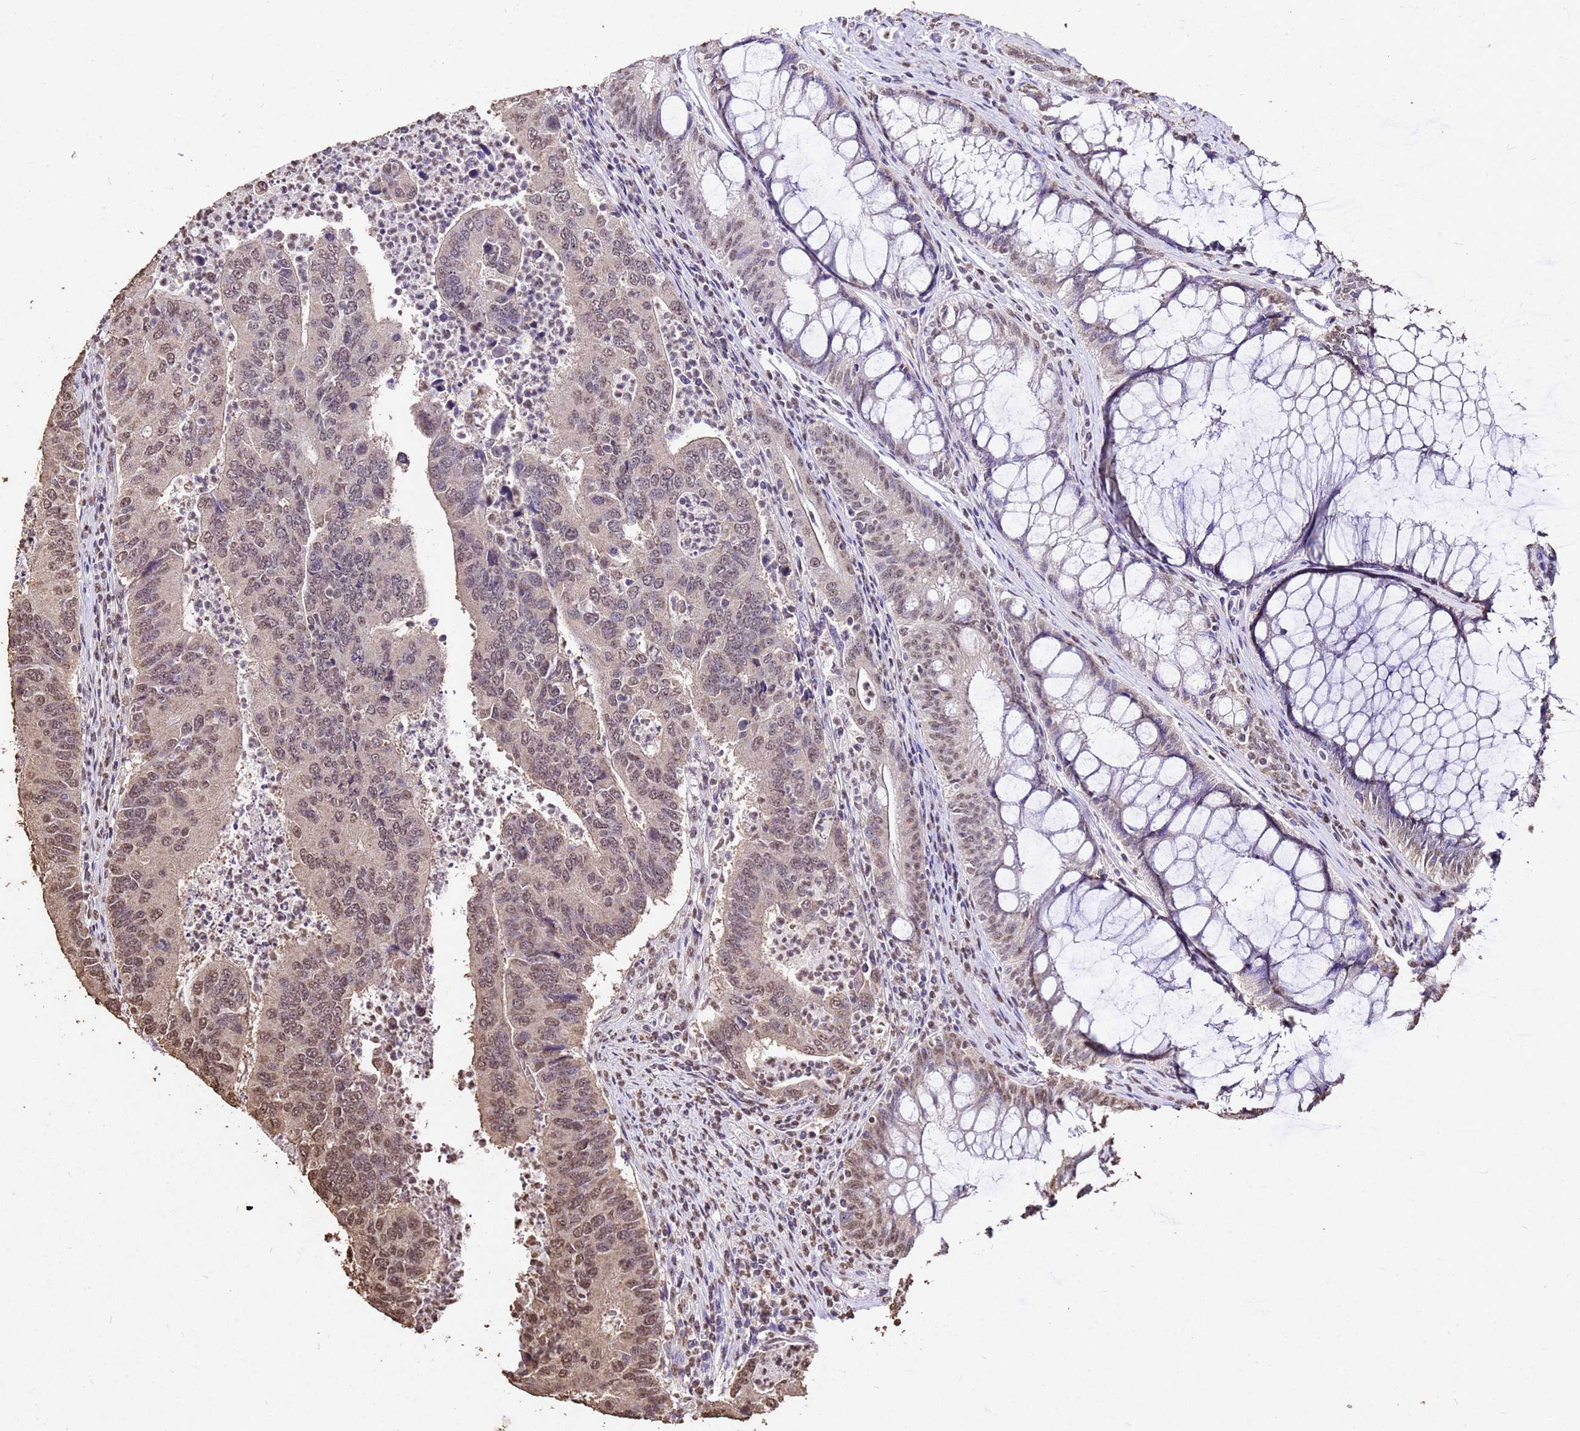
{"staining": {"intensity": "moderate", "quantity": "25%-75%", "location": "nuclear"}, "tissue": "colorectal cancer", "cell_type": "Tumor cells", "image_type": "cancer", "snomed": [{"axis": "morphology", "description": "Adenocarcinoma, NOS"}, {"axis": "topography", "description": "Colon"}], "caption": "Human colorectal cancer stained for a protein (brown) shows moderate nuclear positive expression in approximately 25%-75% of tumor cells.", "gene": "MYOCD", "patient": {"sex": "female", "age": 67}}